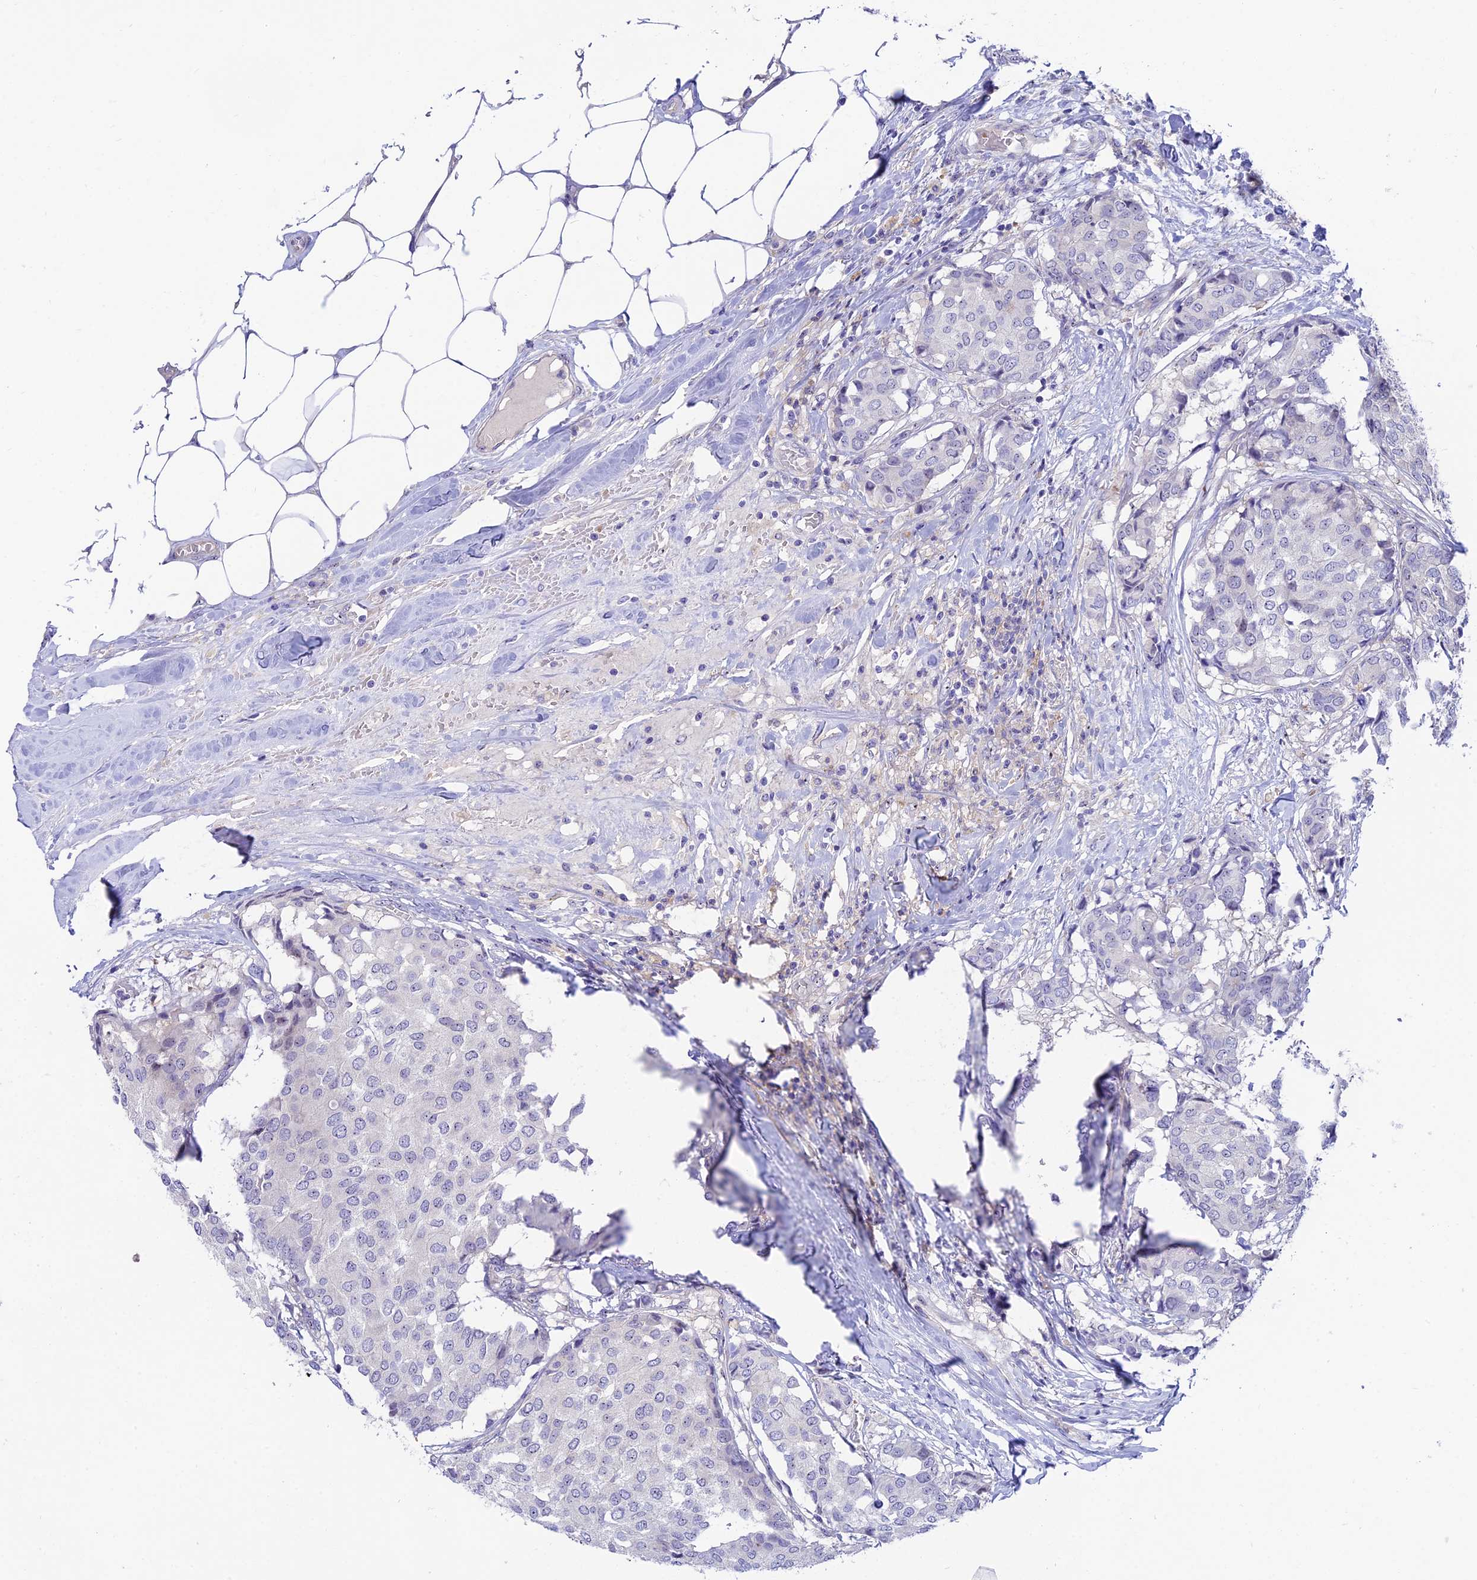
{"staining": {"intensity": "negative", "quantity": "none", "location": "none"}, "tissue": "breast cancer", "cell_type": "Tumor cells", "image_type": "cancer", "snomed": [{"axis": "morphology", "description": "Duct carcinoma"}, {"axis": "topography", "description": "Breast"}], "caption": "Micrograph shows no protein expression in tumor cells of breast cancer (infiltrating ductal carcinoma) tissue.", "gene": "DUSP29", "patient": {"sex": "female", "age": 75}}